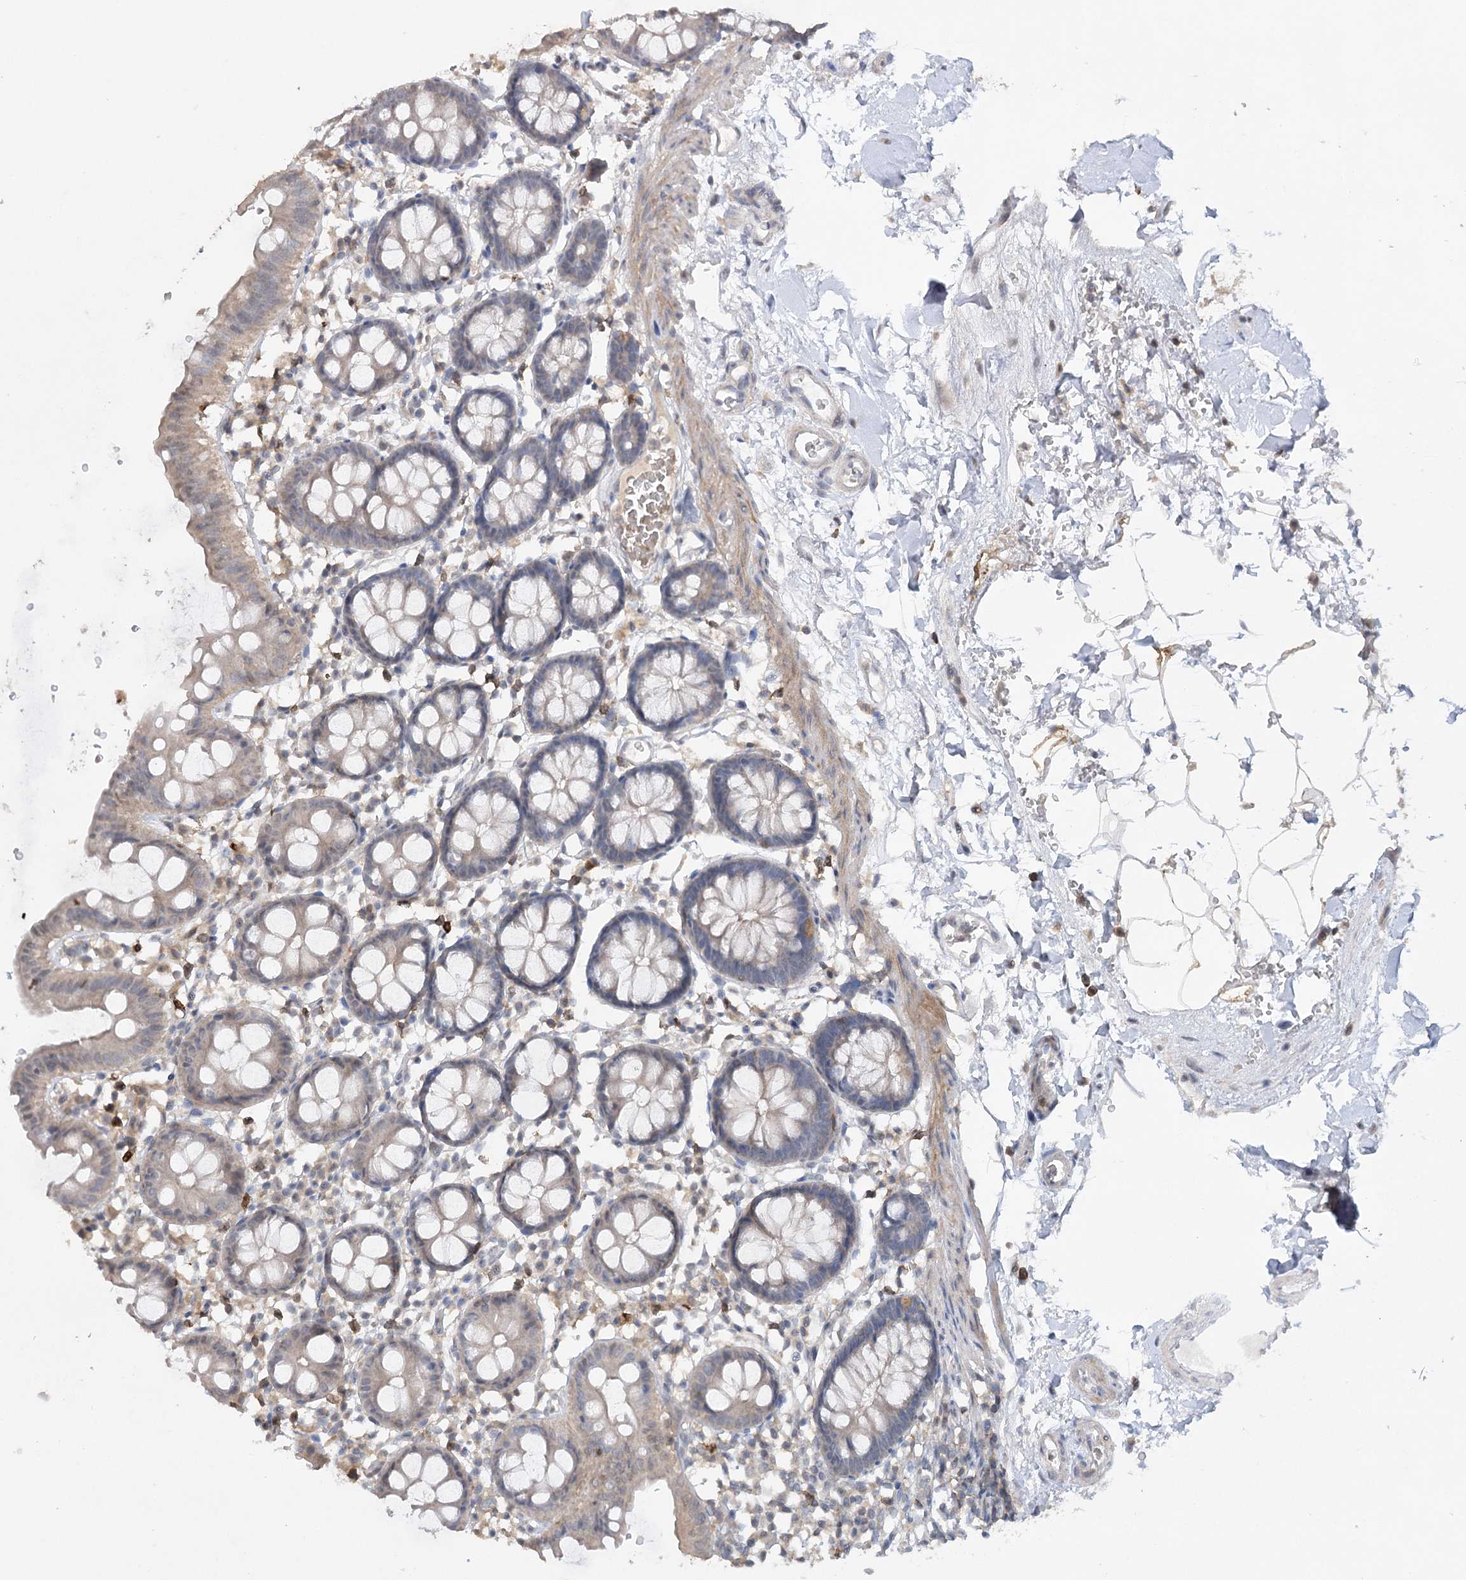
{"staining": {"intensity": "weak", "quantity": "25%-75%", "location": "cytoplasmic/membranous"}, "tissue": "colon", "cell_type": "Endothelial cells", "image_type": "normal", "snomed": [{"axis": "morphology", "description": "Normal tissue, NOS"}, {"axis": "topography", "description": "Colon"}], "caption": "Immunohistochemical staining of normal colon displays weak cytoplasmic/membranous protein expression in about 25%-75% of endothelial cells.", "gene": "TRAF3IP1", "patient": {"sex": "male", "age": 75}}